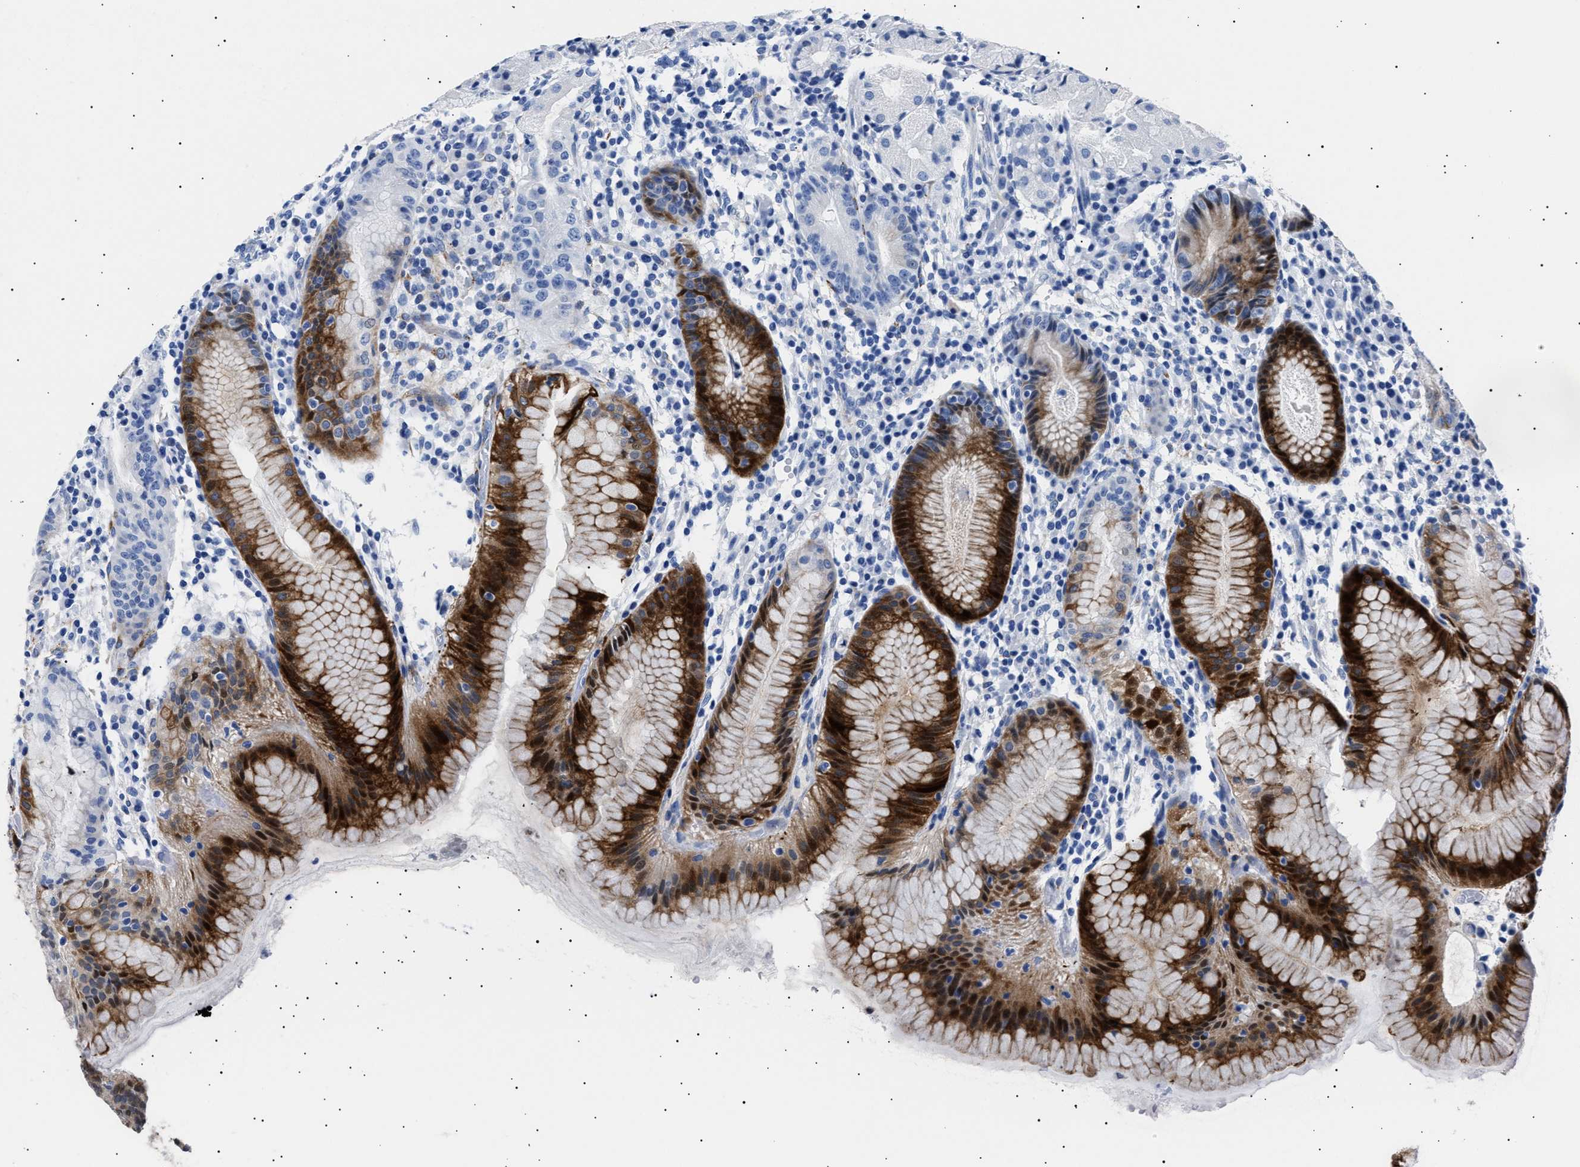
{"staining": {"intensity": "strong", "quantity": "25%-75%", "location": "cytoplasmic/membranous,nuclear"}, "tissue": "stomach", "cell_type": "Glandular cells", "image_type": "normal", "snomed": [{"axis": "morphology", "description": "Normal tissue, NOS"}, {"axis": "topography", "description": "Stomach"}, {"axis": "topography", "description": "Stomach, lower"}], "caption": "A micrograph of stomach stained for a protein demonstrates strong cytoplasmic/membranous,nuclear brown staining in glandular cells. Ihc stains the protein in brown and the nuclei are stained blue.", "gene": "HEMGN", "patient": {"sex": "female", "age": 75}}